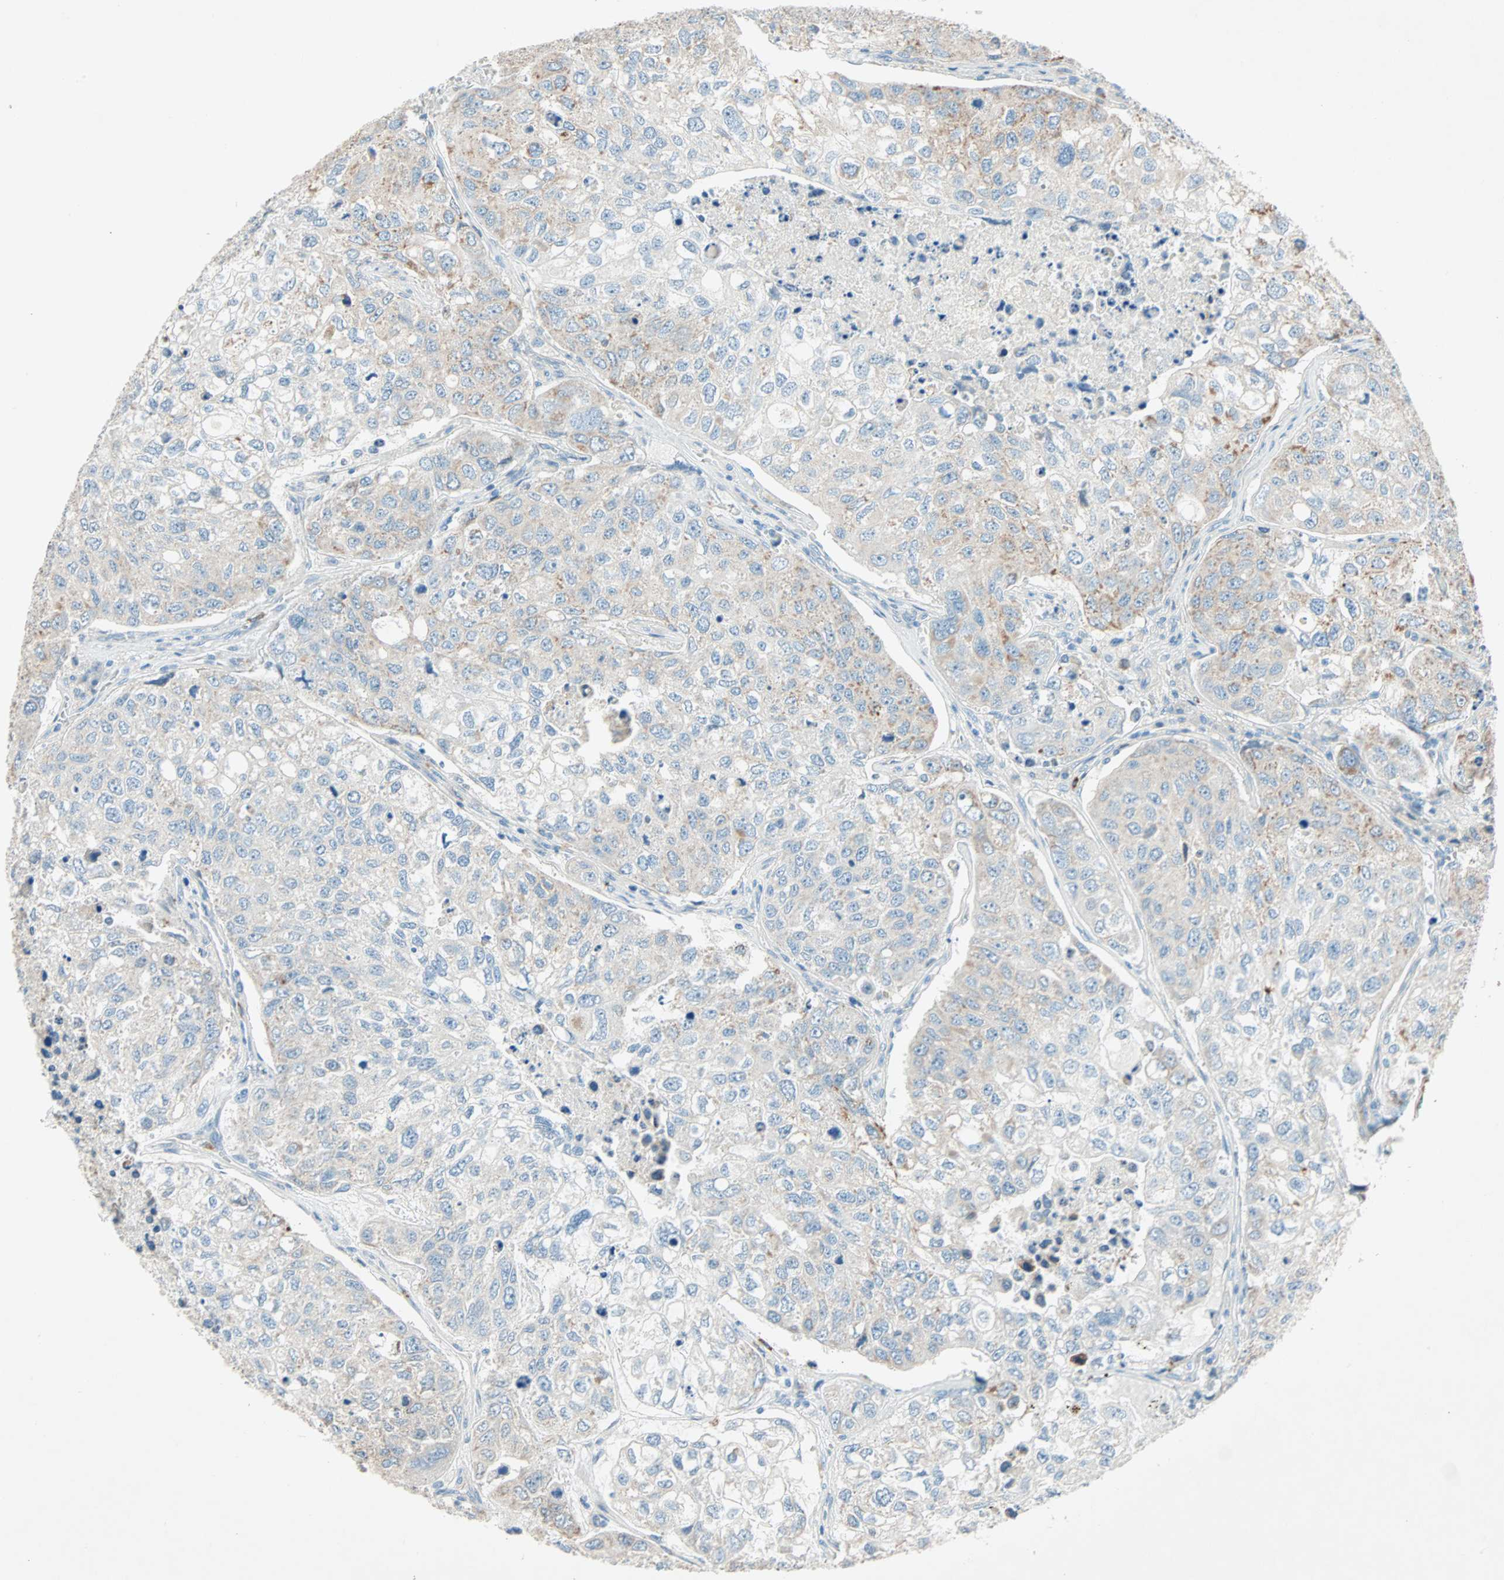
{"staining": {"intensity": "moderate", "quantity": ">75%", "location": "cytoplasmic/membranous"}, "tissue": "urothelial cancer", "cell_type": "Tumor cells", "image_type": "cancer", "snomed": [{"axis": "morphology", "description": "Urothelial carcinoma, High grade"}, {"axis": "topography", "description": "Lymph node"}, {"axis": "topography", "description": "Urinary bladder"}], "caption": "Protein analysis of urothelial cancer tissue displays moderate cytoplasmic/membranous positivity in about >75% of tumor cells. Using DAB (3,3'-diaminobenzidine) (brown) and hematoxylin (blue) stains, captured at high magnification using brightfield microscopy.", "gene": "LY6G6F", "patient": {"sex": "male", "age": 51}}